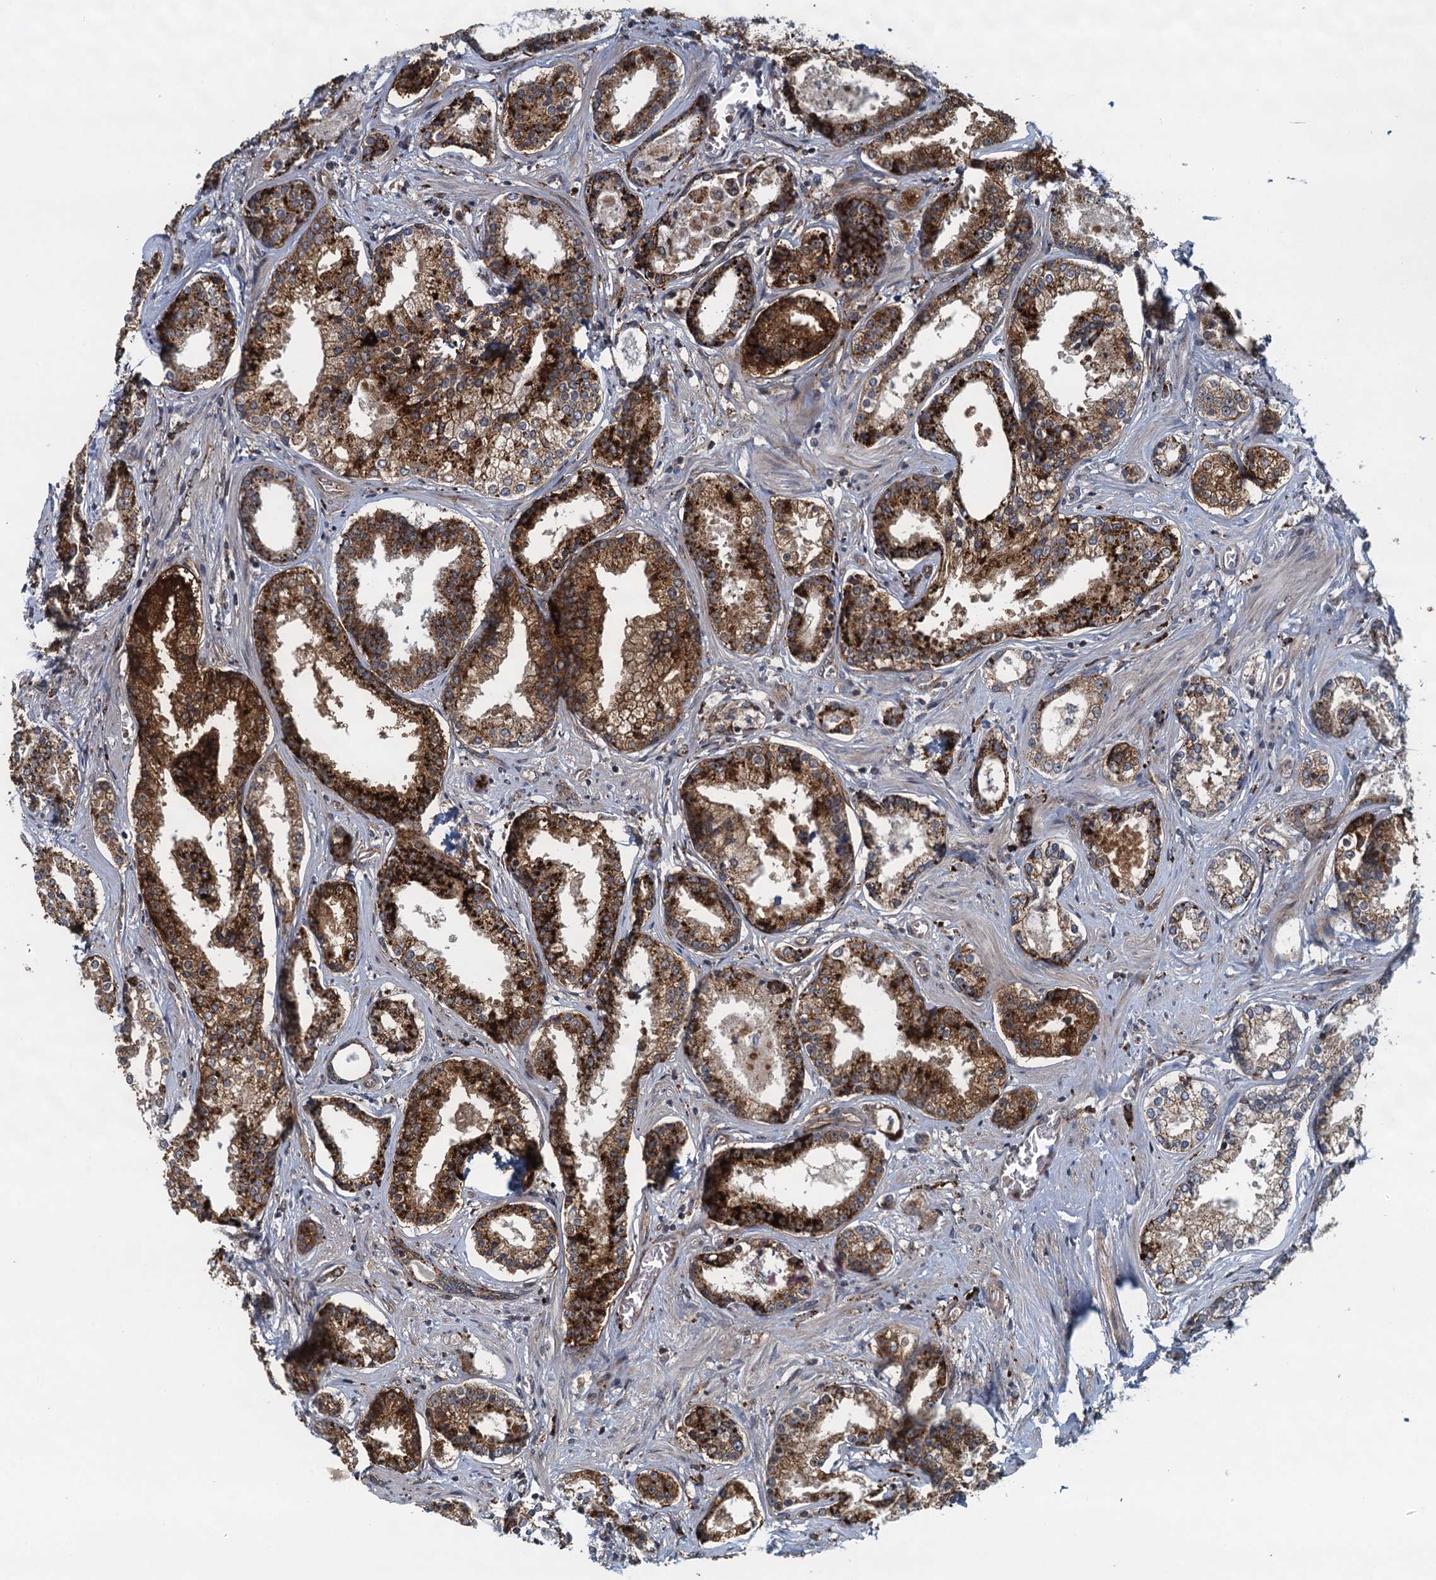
{"staining": {"intensity": "strong", "quantity": "25%-75%", "location": "cytoplasmic/membranous"}, "tissue": "prostate cancer", "cell_type": "Tumor cells", "image_type": "cancer", "snomed": [{"axis": "morphology", "description": "Adenocarcinoma, High grade"}, {"axis": "topography", "description": "Prostate"}], "caption": "Protein staining displays strong cytoplasmic/membranous expression in approximately 25%-75% of tumor cells in adenocarcinoma (high-grade) (prostate).", "gene": "NLRP10", "patient": {"sex": "male", "age": 58}}